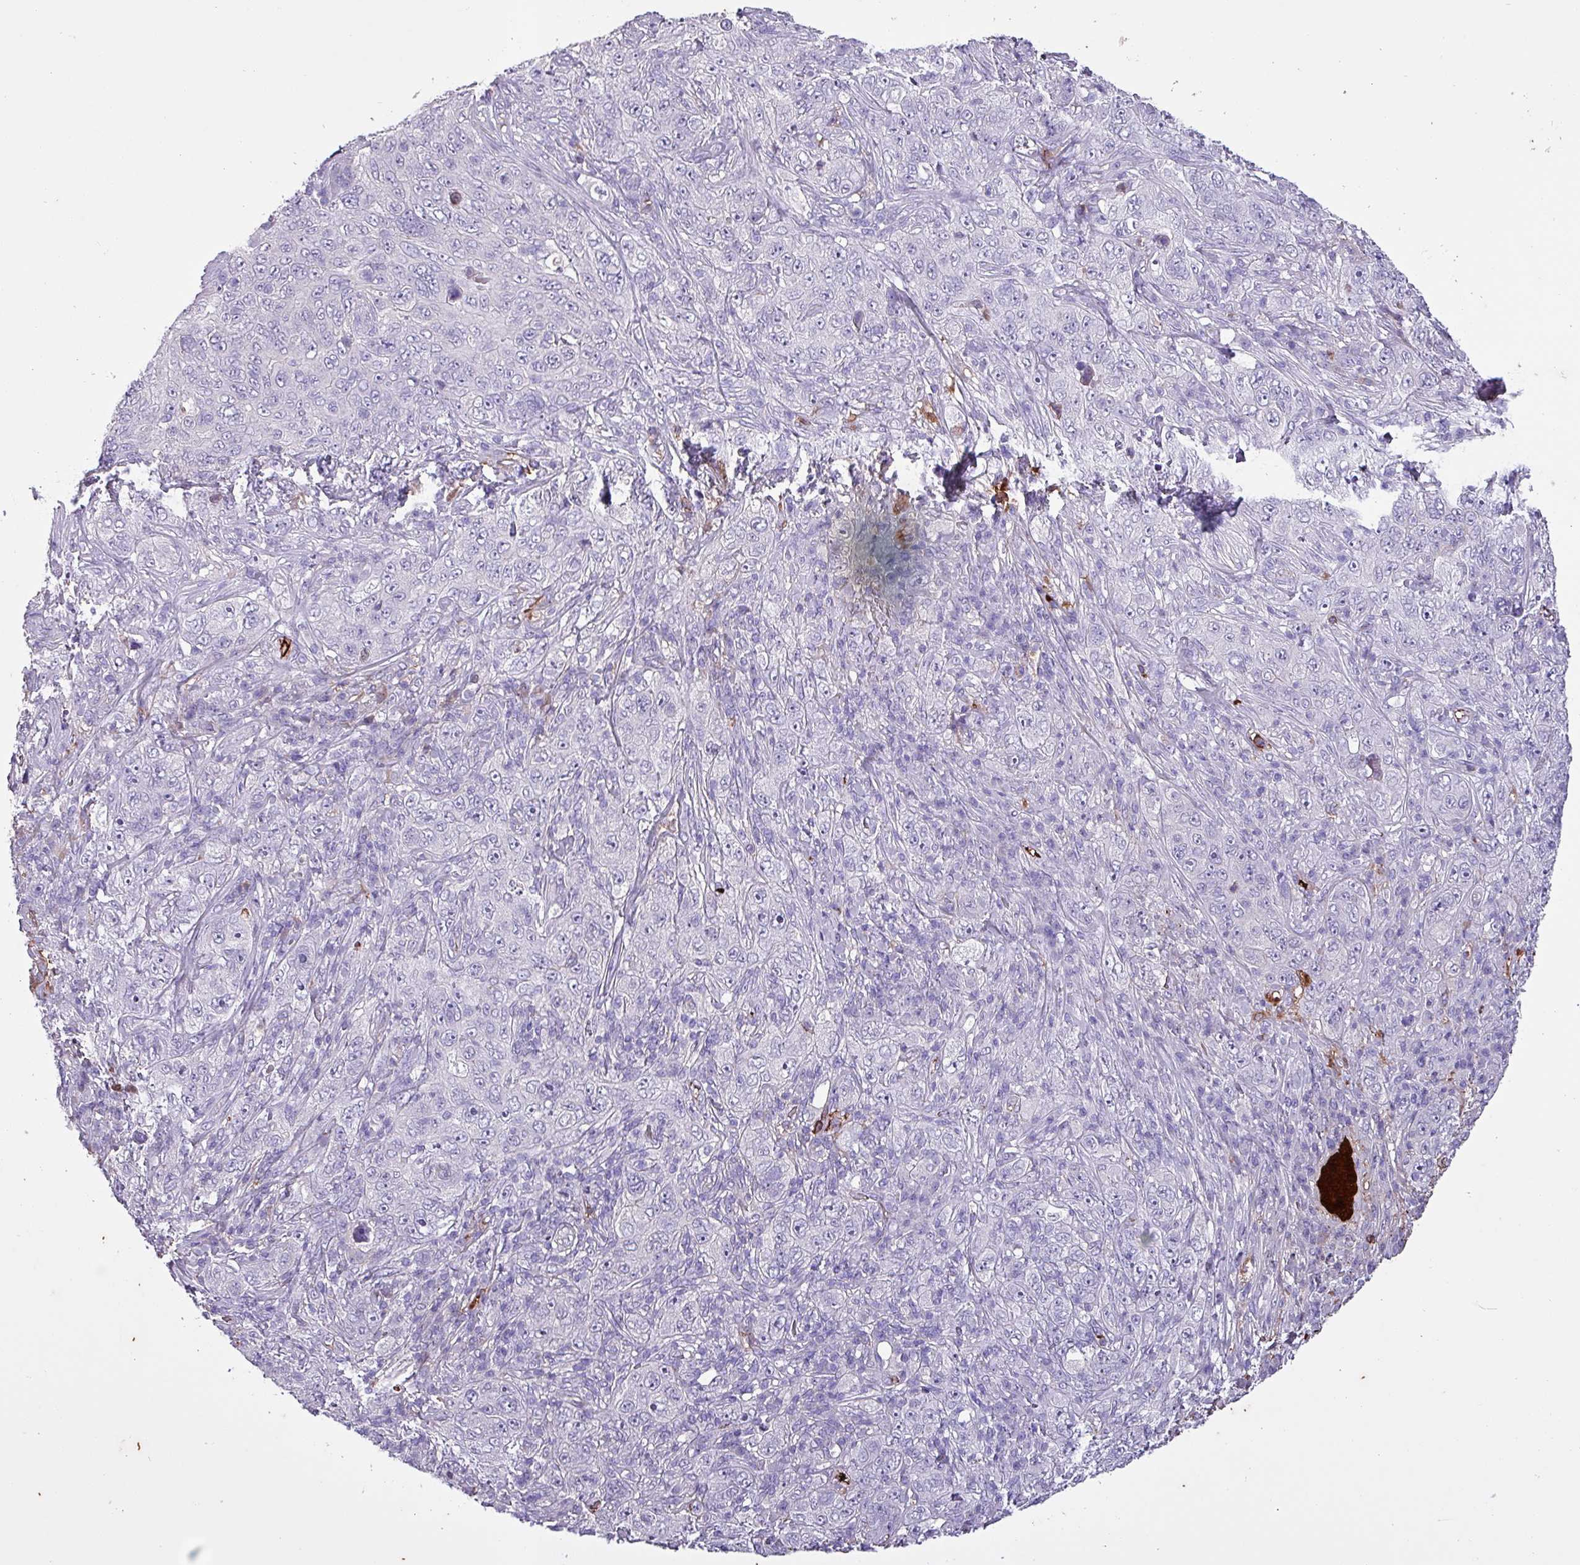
{"staining": {"intensity": "negative", "quantity": "none", "location": "none"}, "tissue": "pancreatic cancer", "cell_type": "Tumor cells", "image_type": "cancer", "snomed": [{"axis": "morphology", "description": "Adenocarcinoma, NOS"}, {"axis": "topography", "description": "Pancreas"}], "caption": "Immunohistochemical staining of adenocarcinoma (pancreatic) shows no significant staining in tumor cells. Nuclei are stained in blue.", "gene": "HP", "patient": {"sex": "male", "age": 68}}